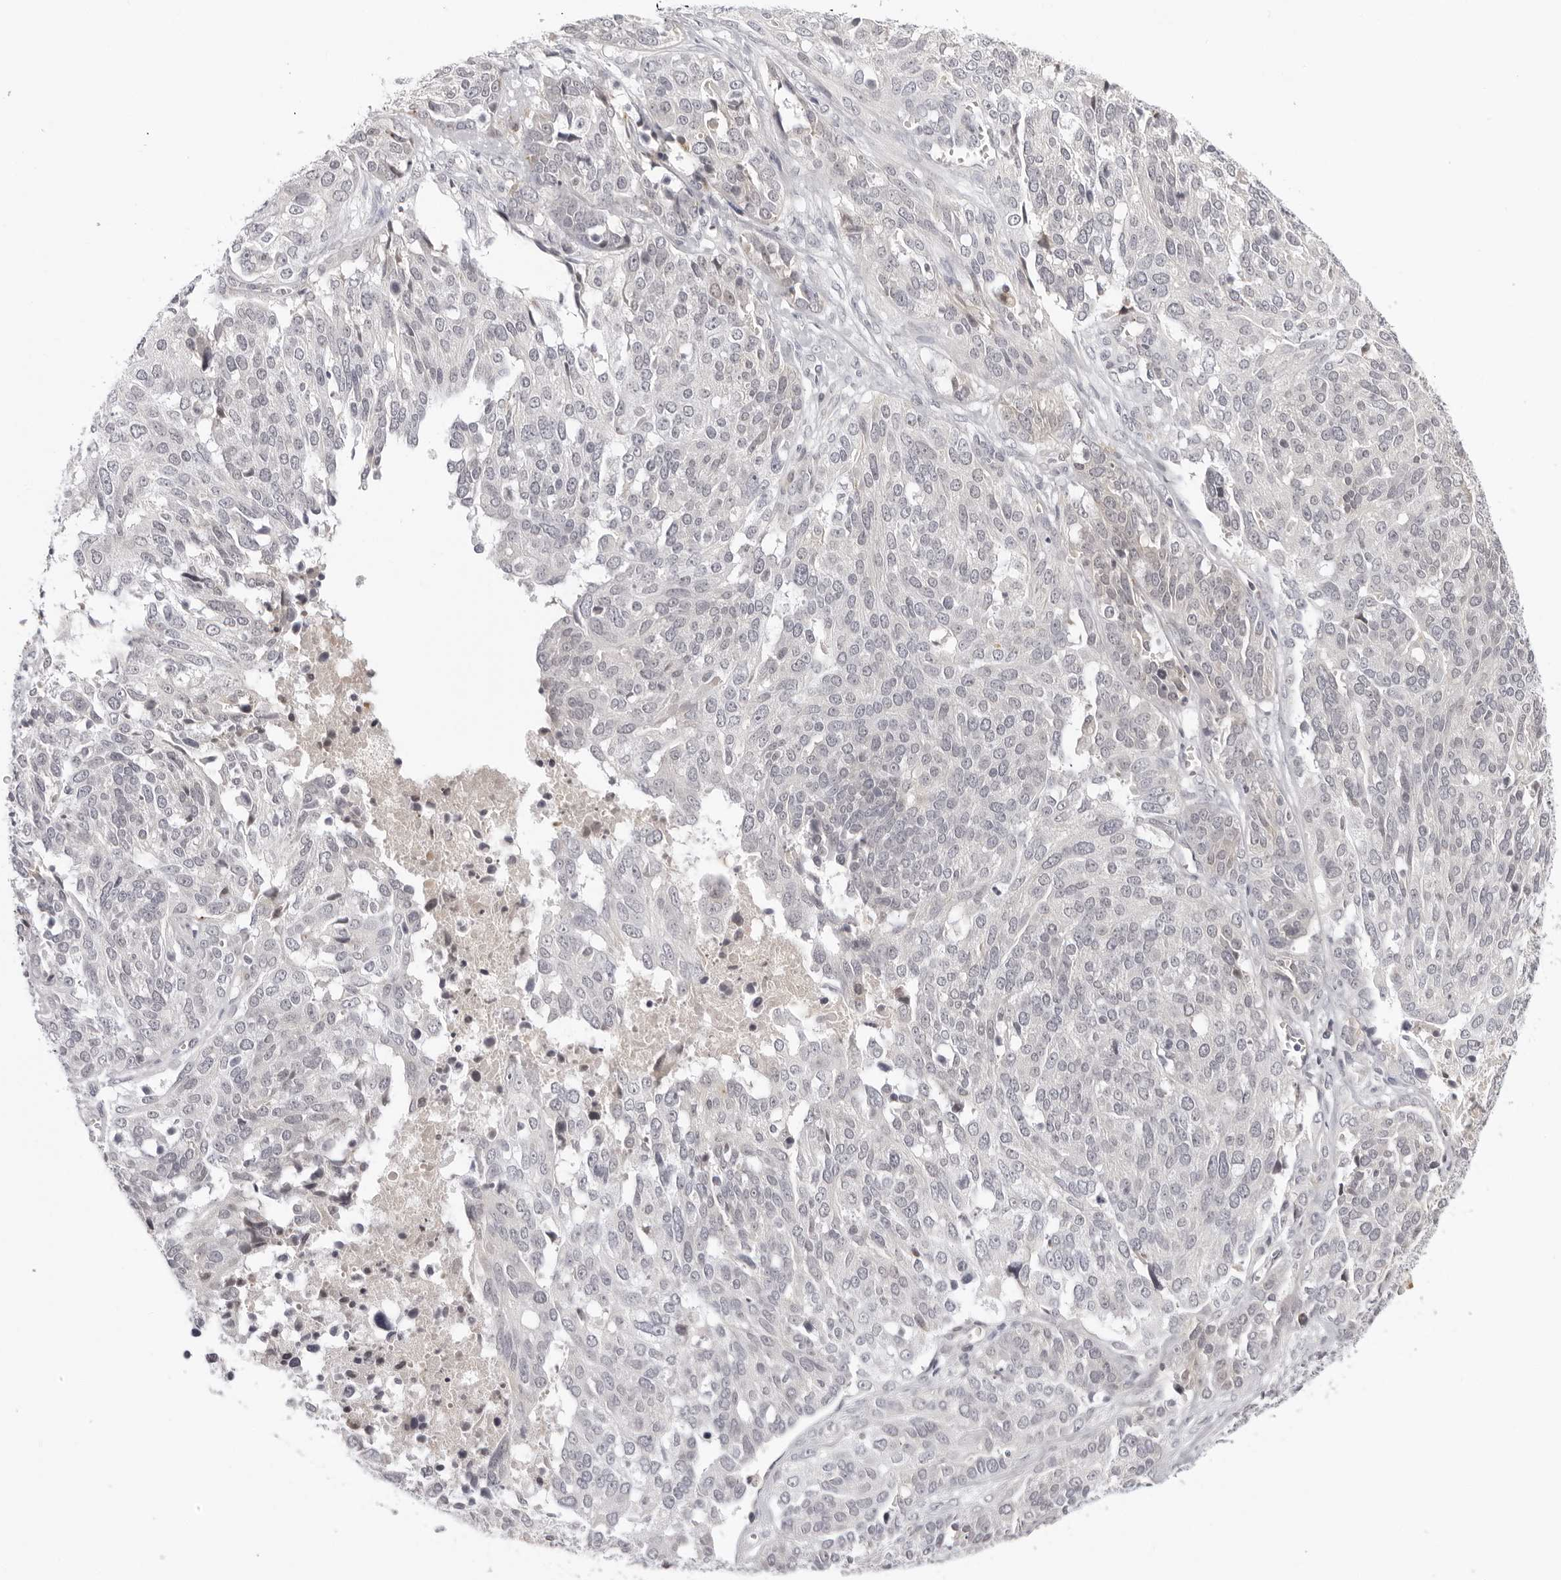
{"staining": {"intensity": "negative", "quantity": "none", "location": "none"}, "tissue": "ovarian cancer", "cell_type": "Tumor cells", "image_type": "cancer", "snomed": [{"axis": "morphology", "description": "Cystadenocarcinoma, serous, NOS"}, {"axis": "topography", "description": "Ovary"}], "caption": "Immunohistochemical staining of ovarian cancer displays no significant expression in tumor cells. (DAB immunohistochemistry (IHC) visualized using brightfield microscopy, high magnification).", "gene": "STRADB", "patient": {"sex": "female", "age": 44}}